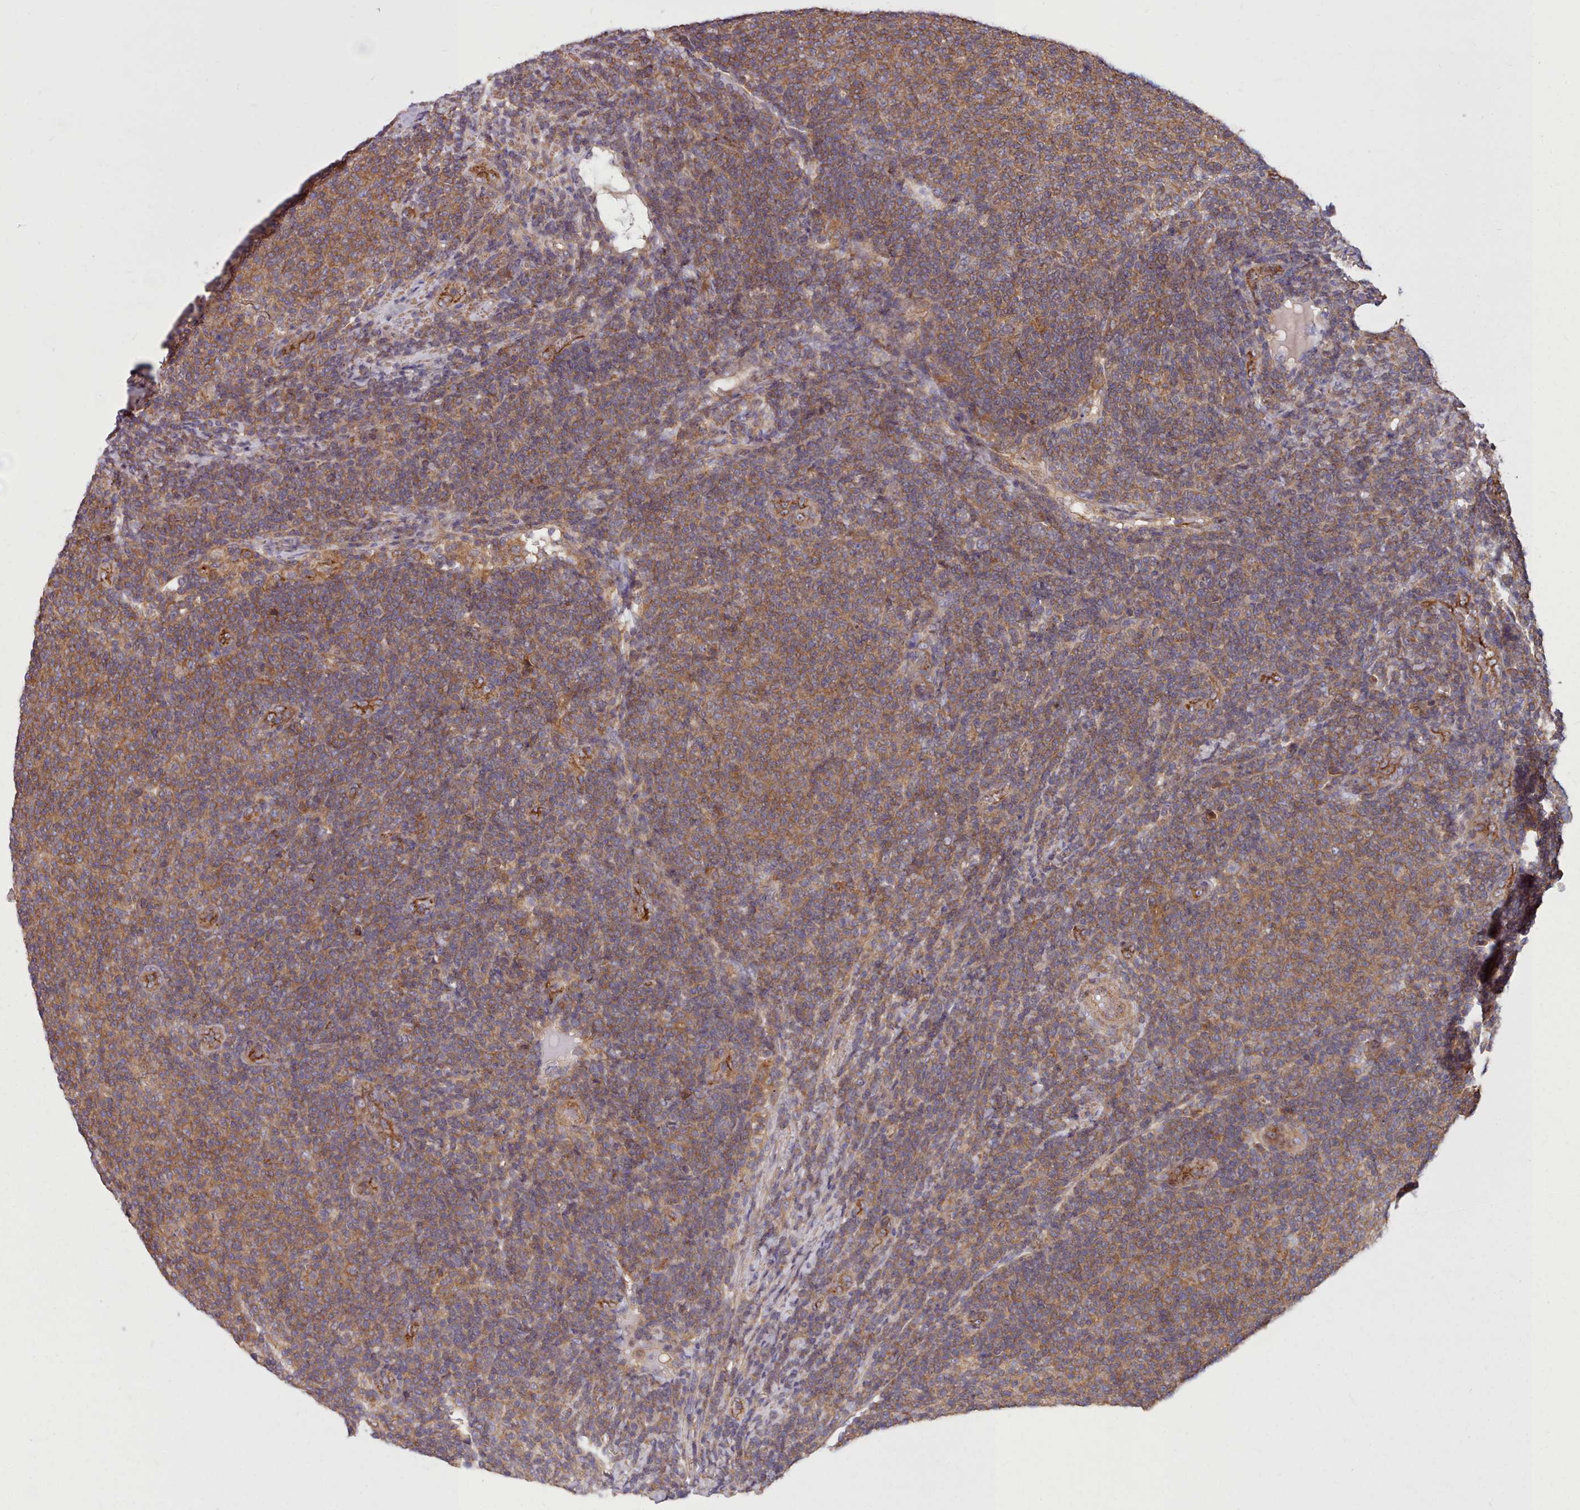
{"staining": {"intensity": "moderate", "quantity": ">75%", "location": "cytoplasmic/membranous"}, "tissue": "lymphoma", "cell_type": "Tumor cells", "image_type": "cancer", "snomed": [{"axis": "morphology", "description": "Malignant lymphoma, non-Hodgkin's type, Low grade"}, {"axis": "topography", "description": "Lymph node"}], "caption": "Human low-grade malignant lymphoma, non-Hodgkin's type stained with a protein marker displays moderate staining in tumor cells.", "gene": "STUB1", "patient": {"sex": "male", "age": 66}}